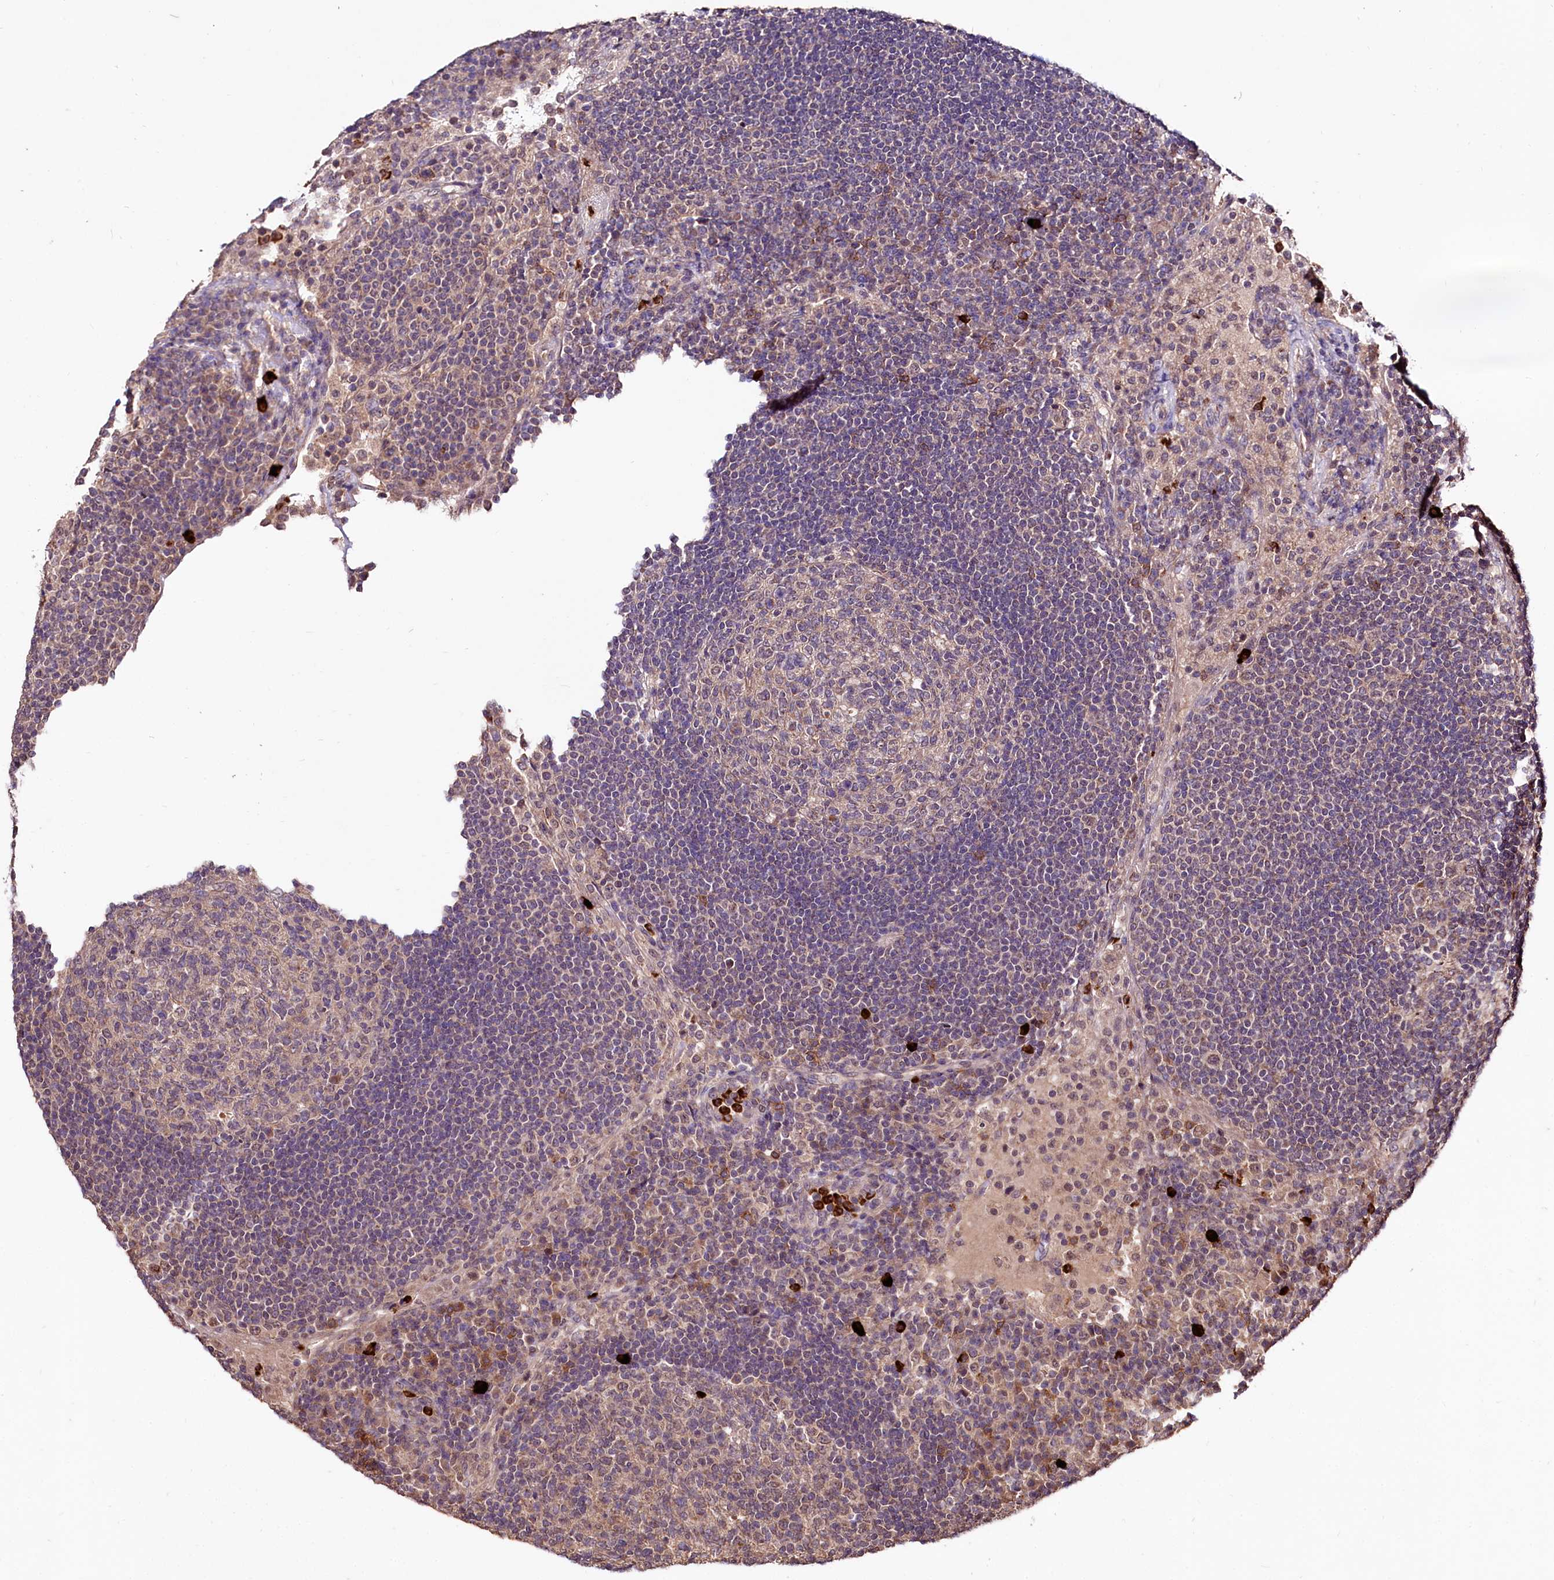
{"staining": {"intensity": "weak", "quantity": "<25%", "location": "cytoplasmic/membranous,nuclear"}, "tissue": "lymph node", "cell_type": "Germinal center cells", "image_type": "normal", "snomed": [{"axis": "morphology", "description": "Normal tissue, NOS"}, {"axis": "topography", "description": "Lymph node"}], "caption": "Benign lymph node was stained to show a protein in brown. There is no significant staining in germinal center cells.", "gene": "KLRB1", "patient": {"sex": "female", "age": 53}}